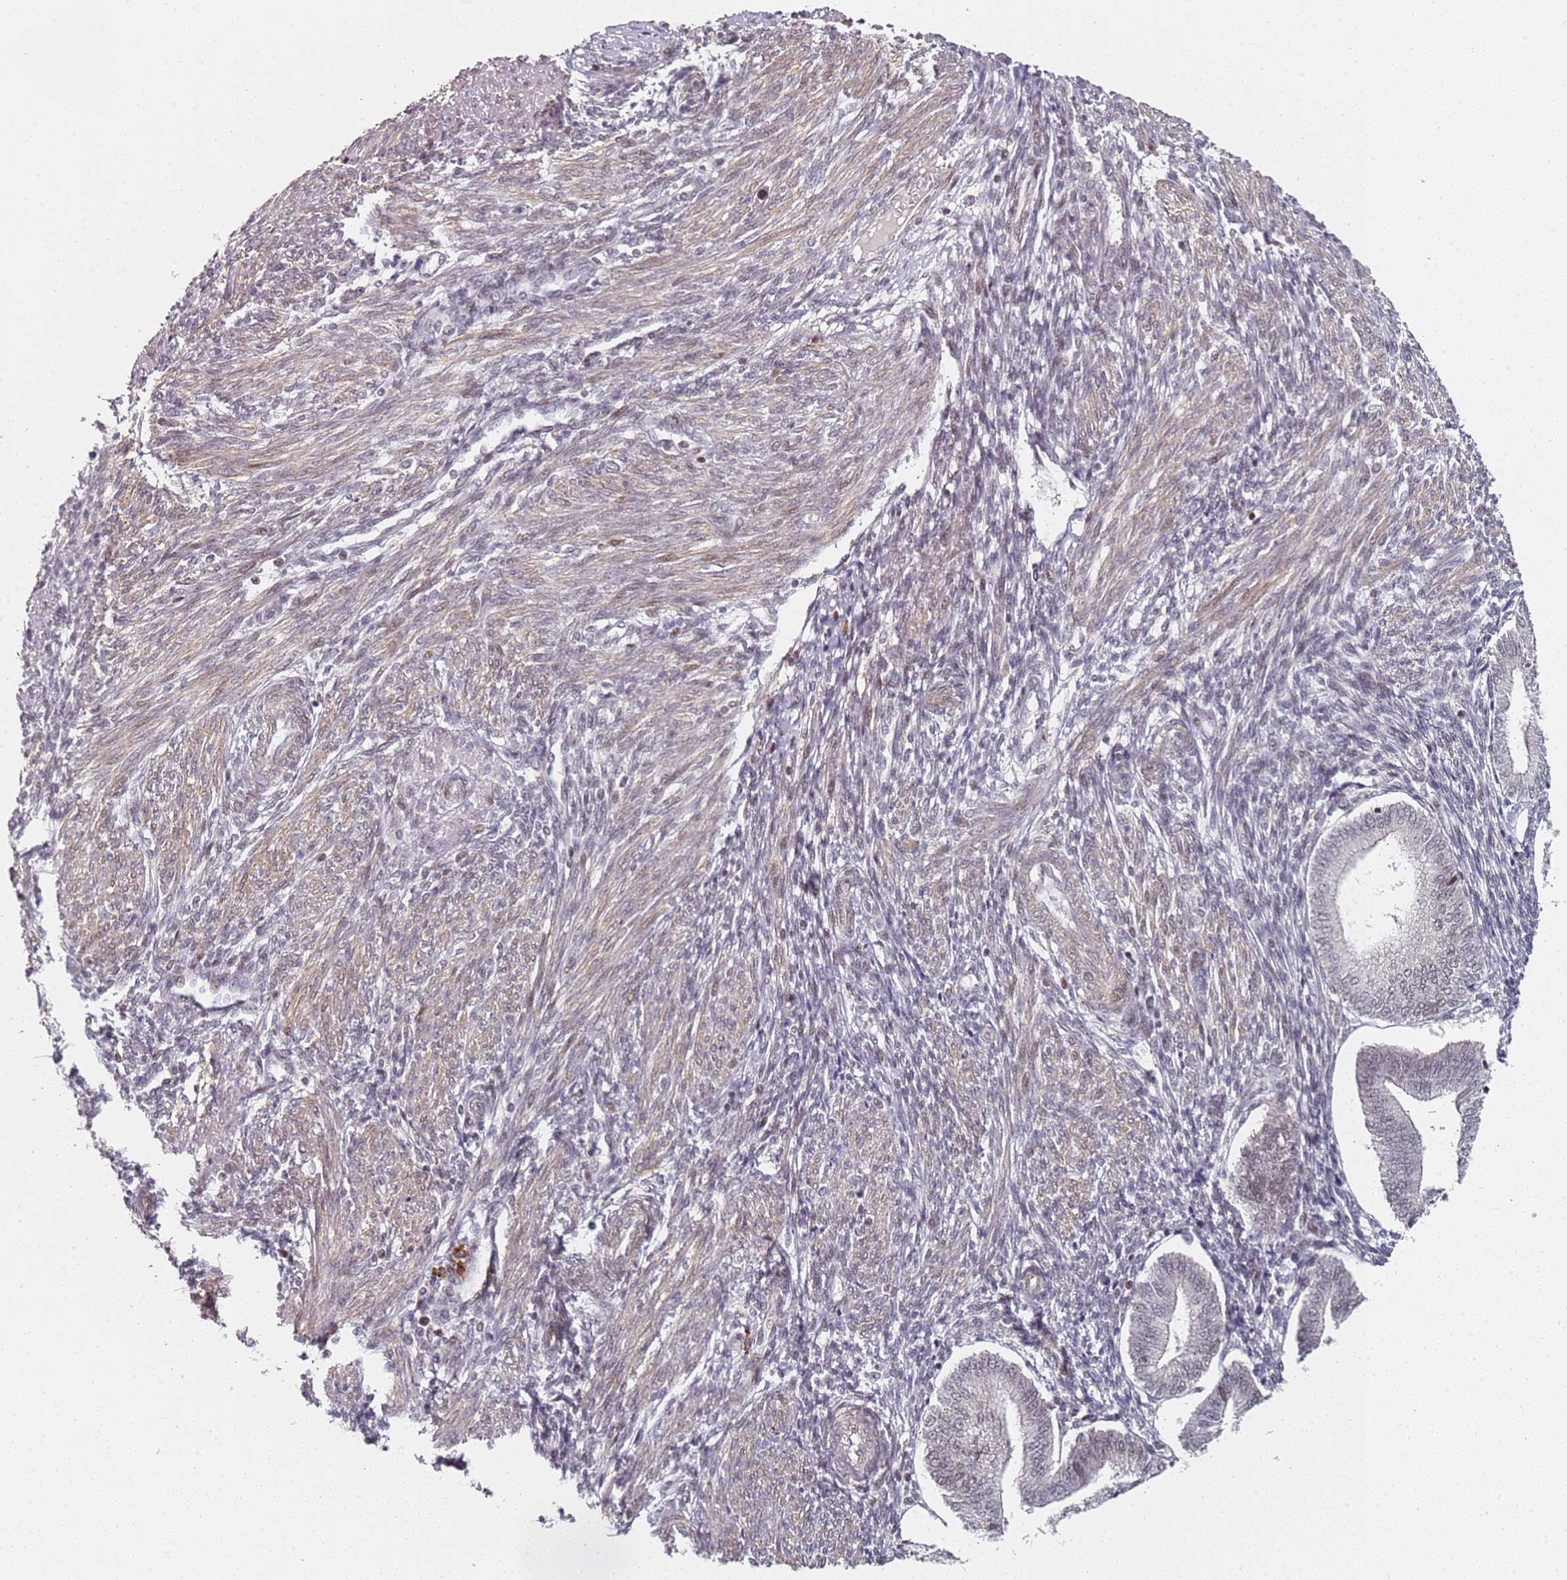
{"staining": {"intensity": "moderate", "quantity": "25%-75%", "location": "cytoplasmic/membranous,nuclear"}, "tissue": "endometrium", "cell_type": "Cells in endometrial stroma", "image_type": "normal", "snomed": [{"axis": "morphology", "description": "Normal tissue, NOS"}, {"axis": "topography", "description": "Endometrium"}], "caption": "Cells in endometrial stroma show medium levels of moderate cytoplasmic/membranous,nuclear expression in about 25%-75% of cells in unremarkable endometrium.", "gene": "ATF6B", "patient": {"sex": "female", "age": 34}}